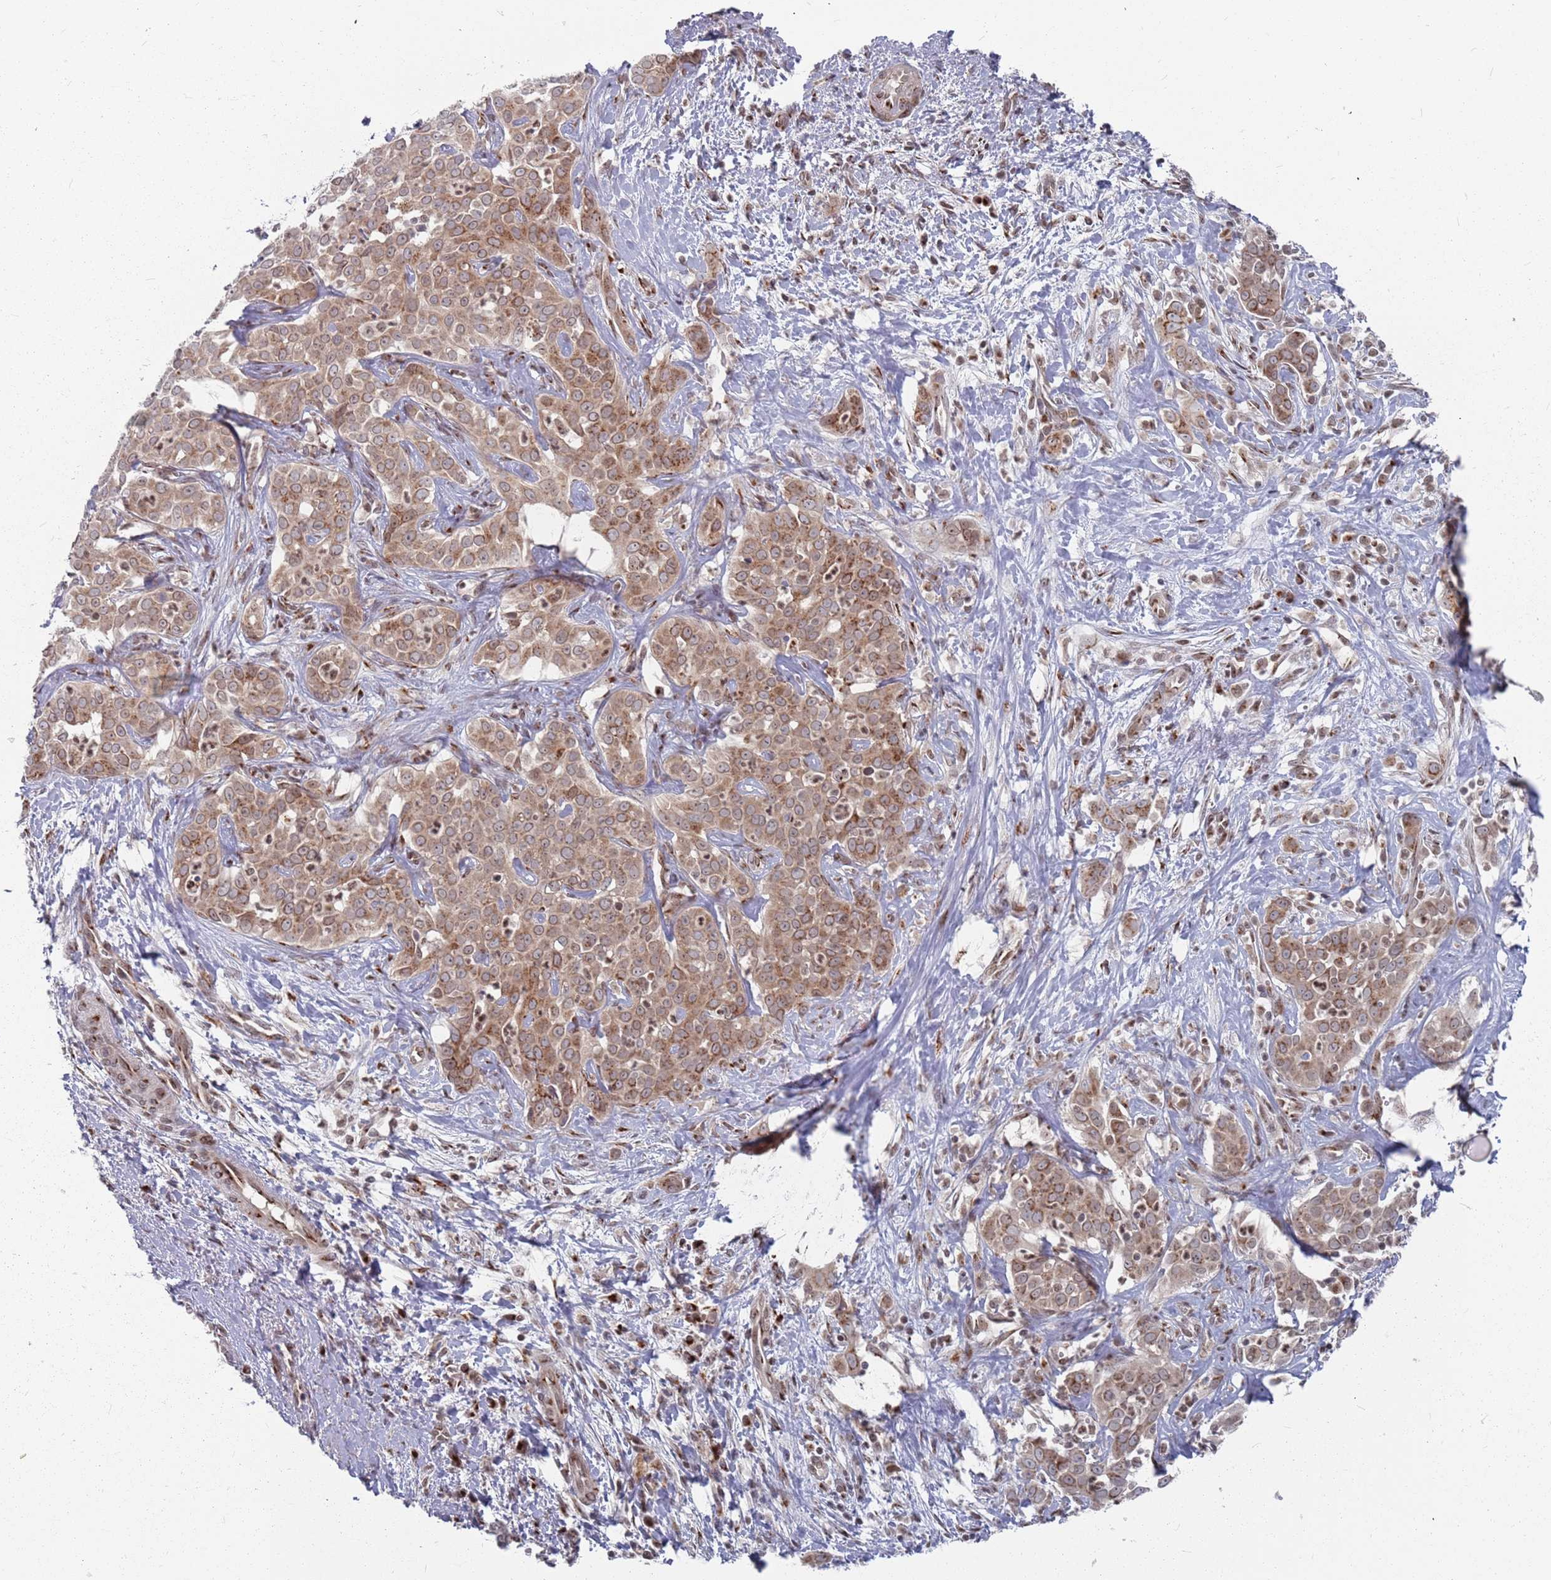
{"staining": {"intensity": "moderate", "quantity": ">75%", "location": "cytoplasmic/membranous"}, "tissue": "liver cancer", "cell_type": "Tumor cells", "image_type": "cancer", "snomed": [{"axis": "morphology", "description": "Cholangiocarcinoma"}, {"axis": "topography", "description": "Liver"}], "caption": "Protein analysis of liver cholangiocarcinoma tissue displays moderate cytoplasmic/membranous staining in approximately >75% of tumor cells.", "gene": "FMO4", "patient": {"sex": "male", "age": 67}}